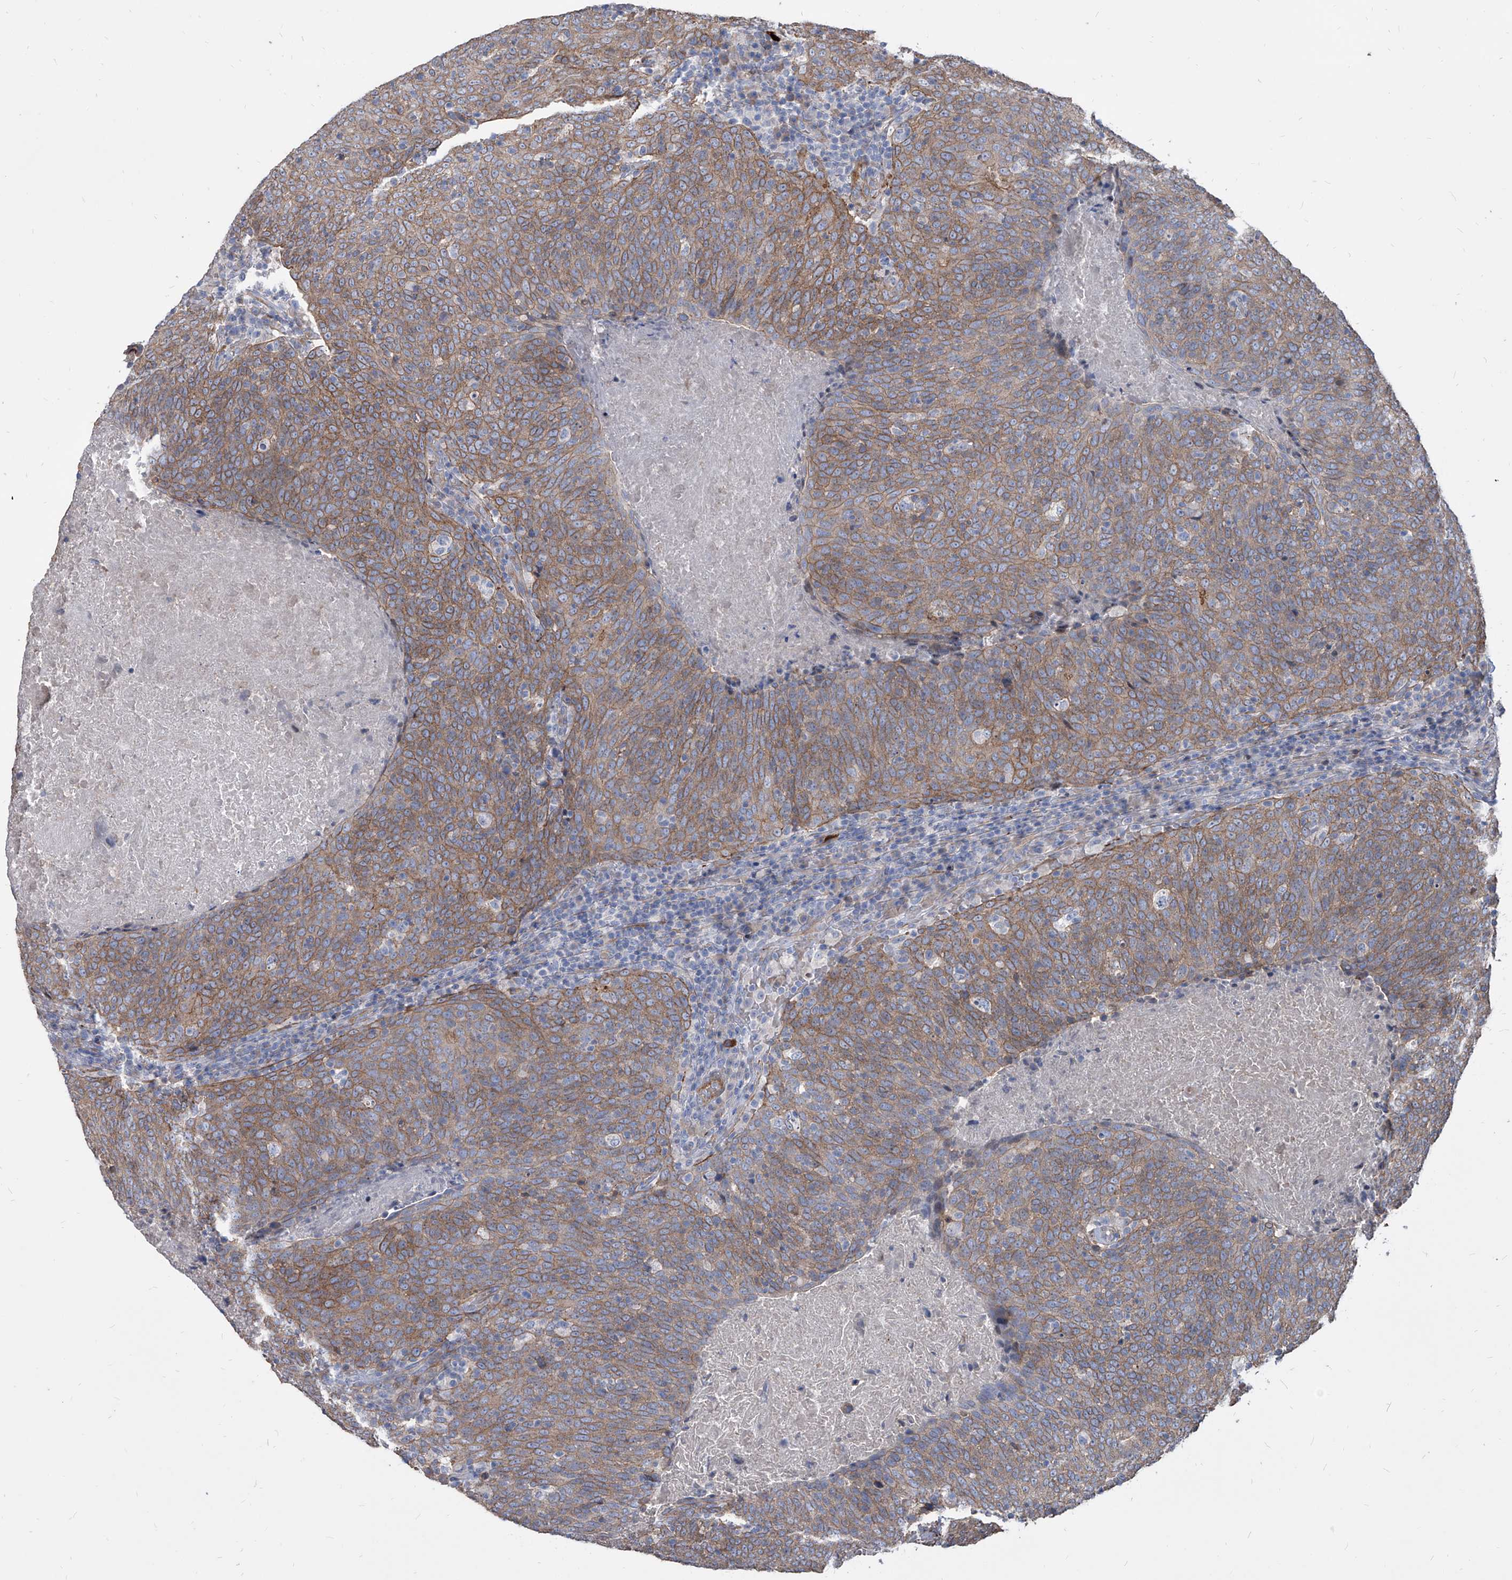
{"staining": {"intensity": "moderate", "quantity": ">75%", "location": "cytoplasmic/membranous"}, "tissue": "head and neck cancer", "cell_type": "Tumor cells", "image_type": "cancer", "snomed": [{"axis": "morphology", "description": "Squamous cell carcinoma, NOS"}, {"axis": "morphology", "description": "Squamous cell carcinoma, metastatic, NOS"}, {"axis": "topography", "description": "Lymph node"}, {"axis": "topography", "description": "Head-Neck"}], "caption": "Immunohistochemistry of metastatic squamous cell carcinoma (head and neck) displays medium levels of moderate cytoplasmic/membranous staining in about >75% of tumor cells. (brown staining indicates protein expression, while blue staining denotes nuclei).", "gene": "FAM83B", "patient": {"sex": "male", "age": 62}}